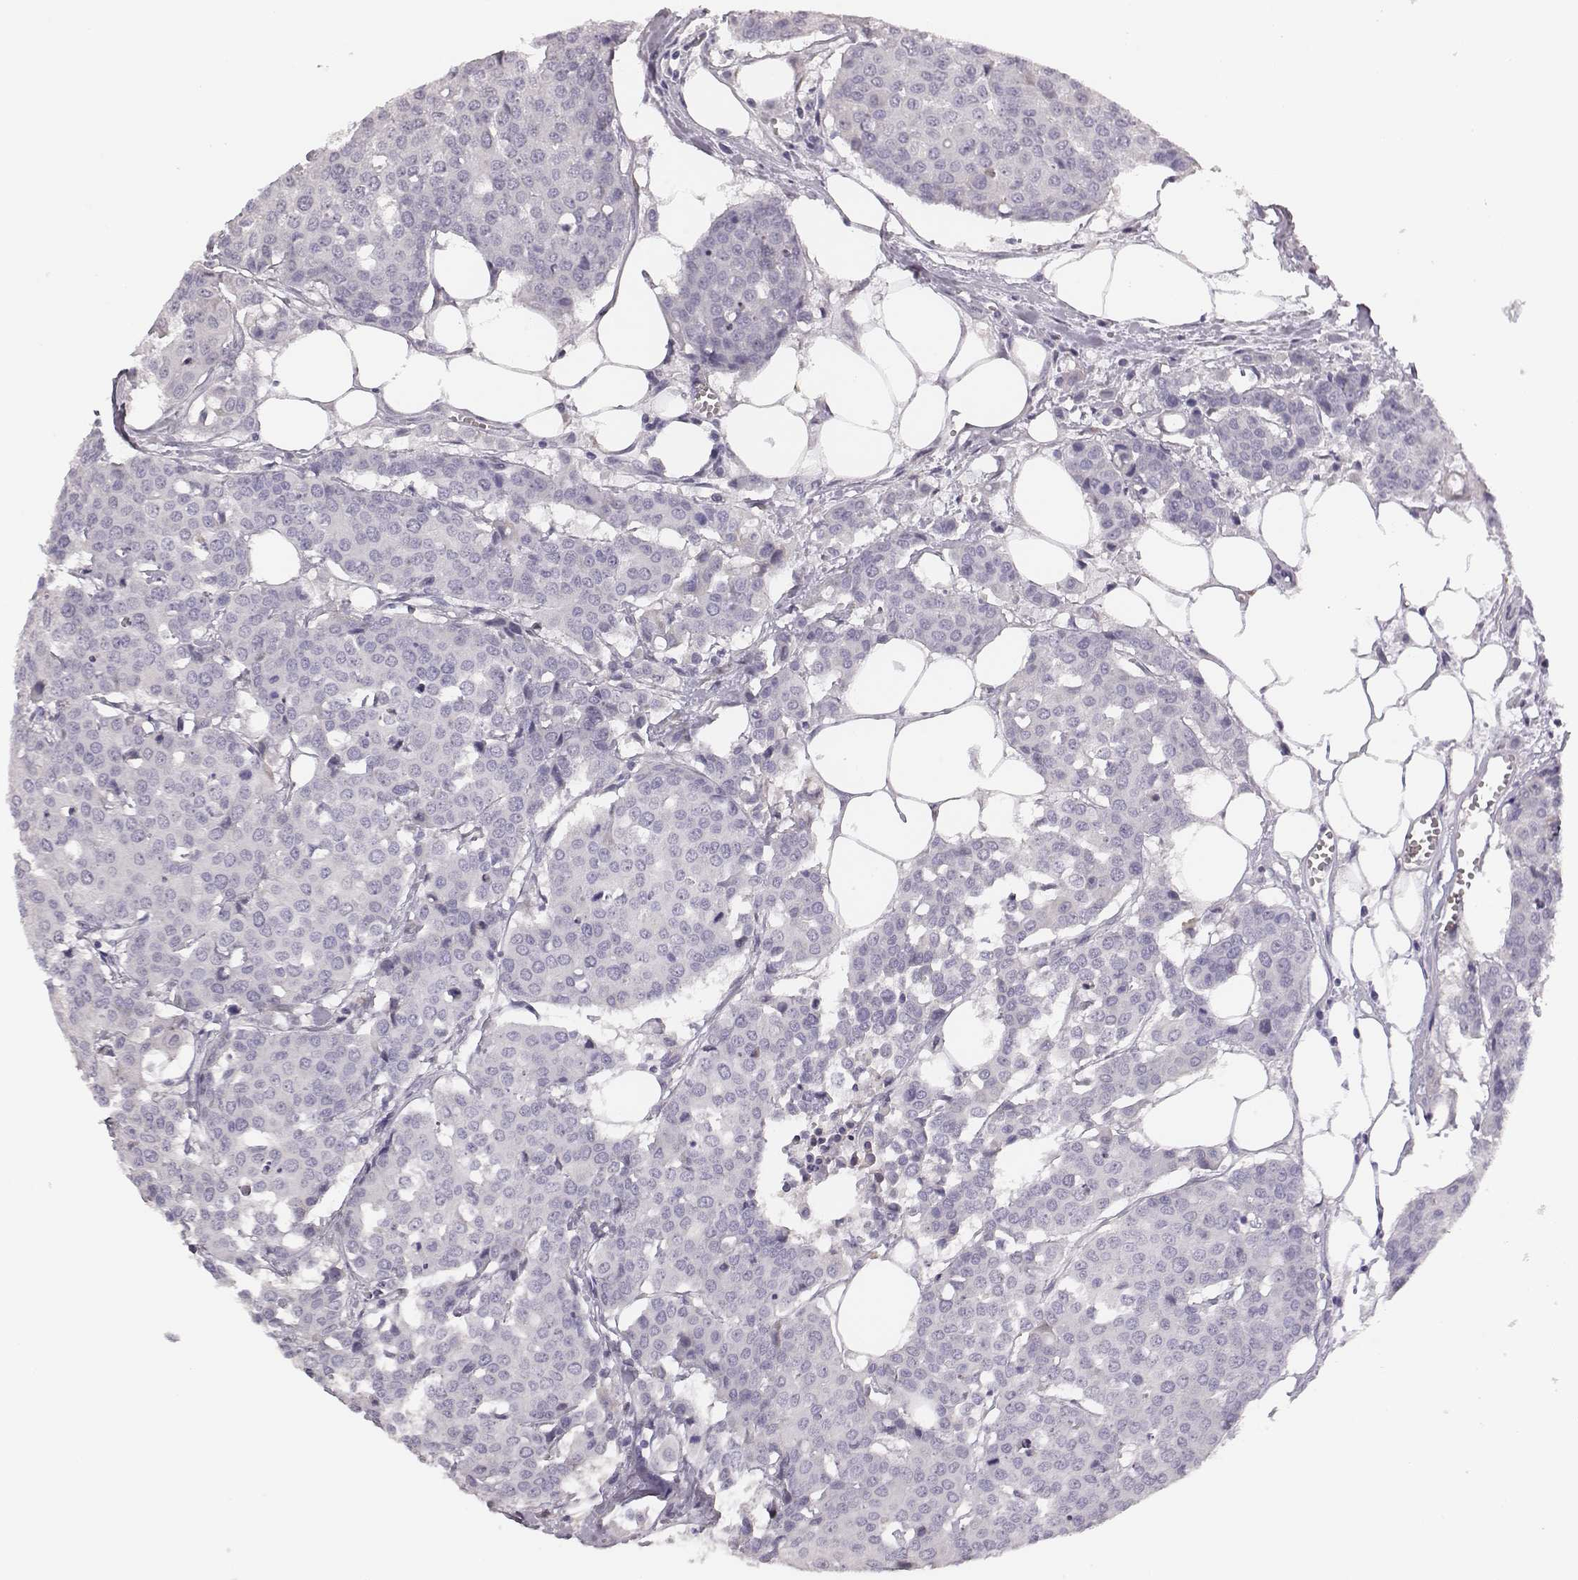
{"staining": {"intensity": "negative", "quantity": "none", "location": "none"}, "tissue": "carcinoid", "cell_type": "Tumor cells", "image_type": "cancer", "snomed": [{"axis": "morphology", "description": "Carcinoid, malignant, NOS"}, {"axis": "topography", "description": "Colon"}], "caption": "Tumor cells are negative for brown protein staining in carcinoid.", "gene": "GUCA1A", "patient": {"sex": "male", "age": 81}}